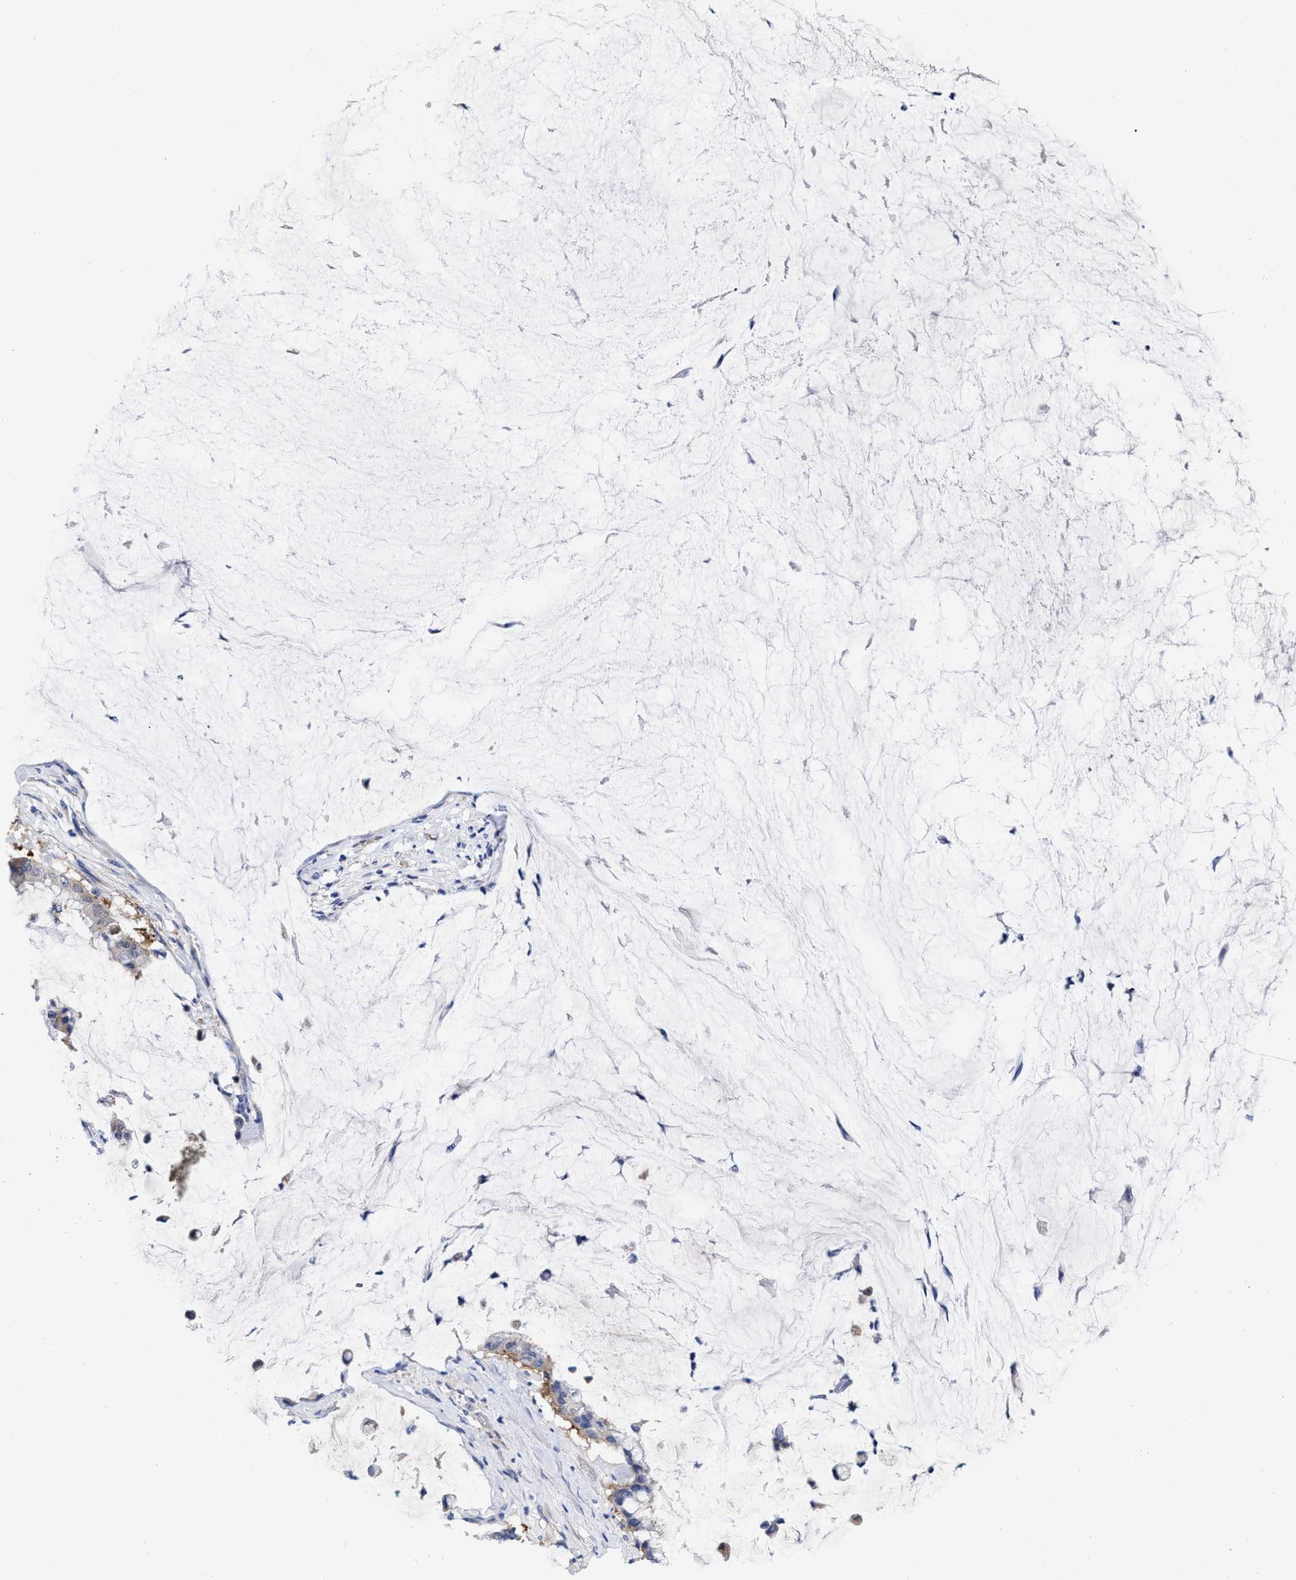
{"staining": {"intensity": "negative", "quantity": "none", "location": "none"}, "tissue": "pancreatic cancer", "cell_type": "Tumor cells", "image_type": "cancer", "snomed": [{"axis": "morphology", "description": "Adenocarcinoma, NOS"}, {"axis": "topography", "description": "Pancreas"}], "caption": "Tumor cells show no significant protein expression in pancreatic cancer (adenocarcinoma).", "gene": "RBKS", "patient": {"sex": "male", "age": 41}}